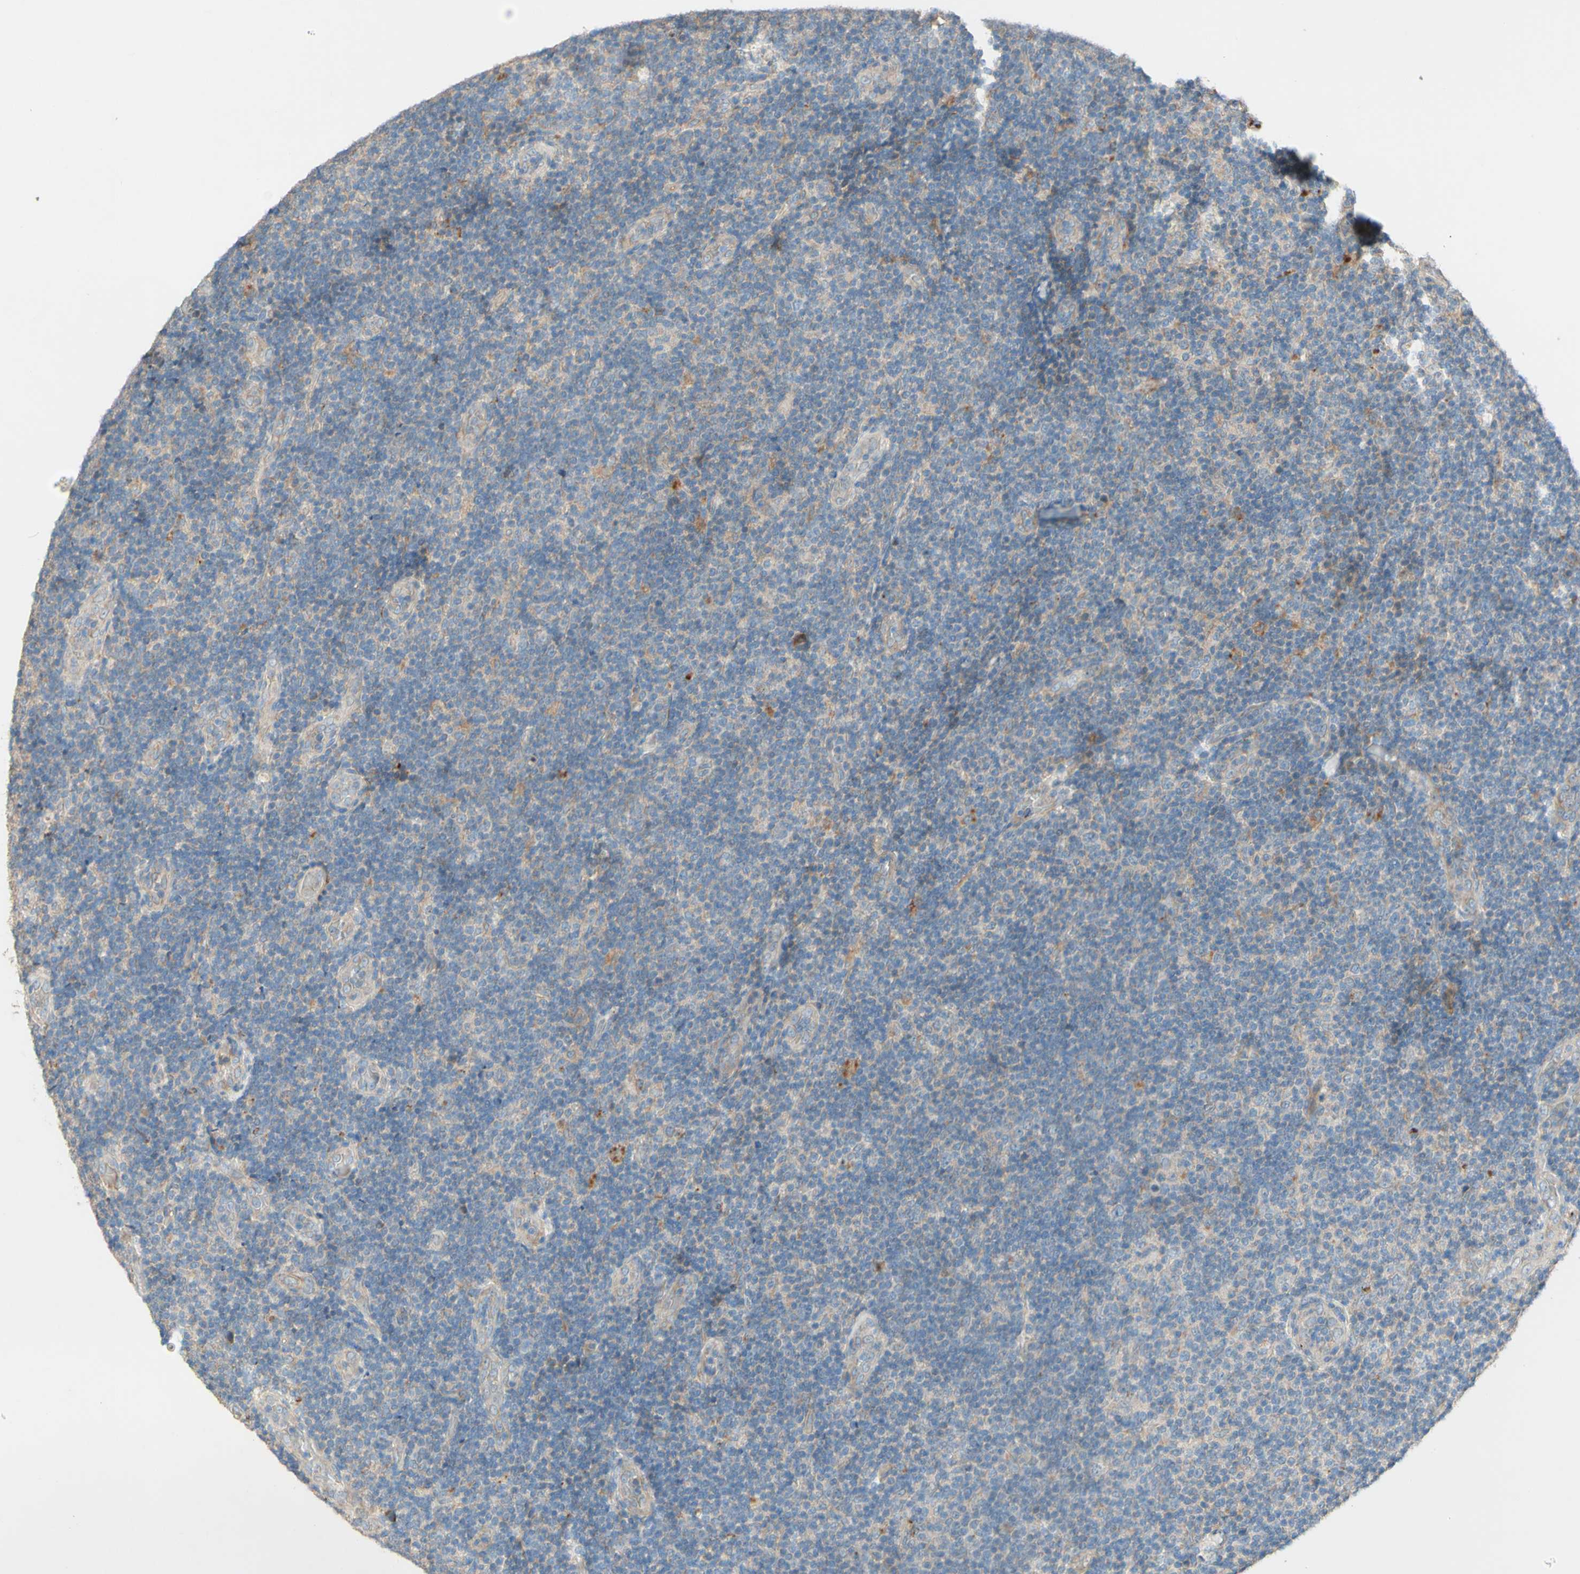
{"staining": {"intensity": "negative", "quantity": "none", "location": "none"}, "tissue": "lymphoma", "cell_type": "Tumor cells", "image_type": "cancer", "snomed": [{"axis": "morphology", "description": "Malignant lymphoma, non-Hodgkin's type, Low grade"}, {"axis": "topography", "description": "Lymph node"}], "caption": "The micrograph shows no significant positivity in tumor cells of lymphoma. Brightfield microscopy of IHC stained with DAB (brown) and hematoxylin (blue), captured at high magnification.", "gene": "DKK3", "patient": {"sex": "male", "age": 83}}